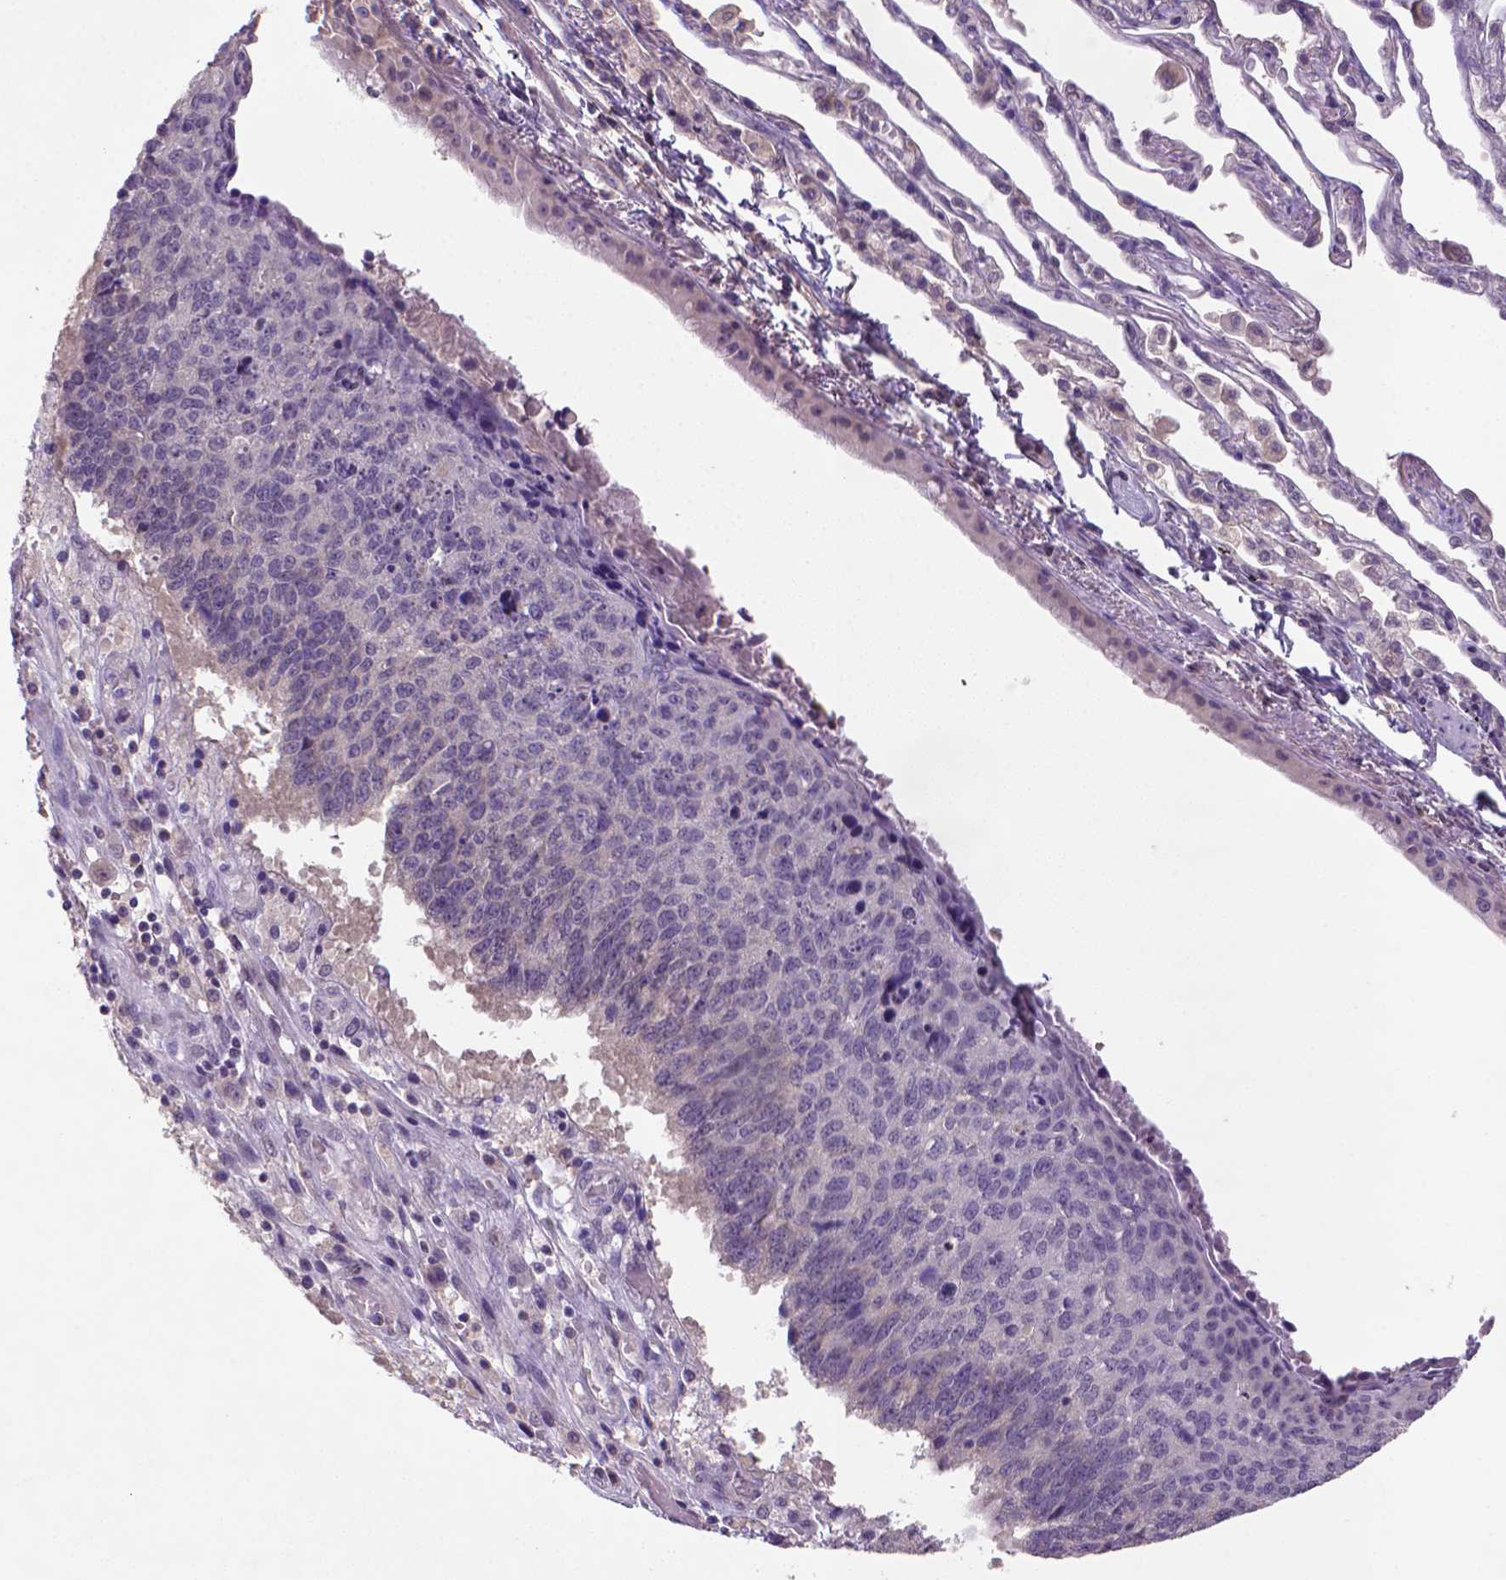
{"staining": {"intensity": "negative", "quantity": "none", "location": "none"}, "tissue": "lung cancer", "cell_type": "Tumor cells", "image_type": "cancer", "snomed": [{"axis": "morphology", "description": "Squamous cell carcinoma, NOS"}, {"axis": "topography", "description": "Lung"}], "caption": "DAB immunohistochemical staining of lung cancer (squamous cell carcinoma) demonstrates no significant positivity in tumor cells.", "gene": "NLGN2", "patient": {"sex": "male", "age": 73}}